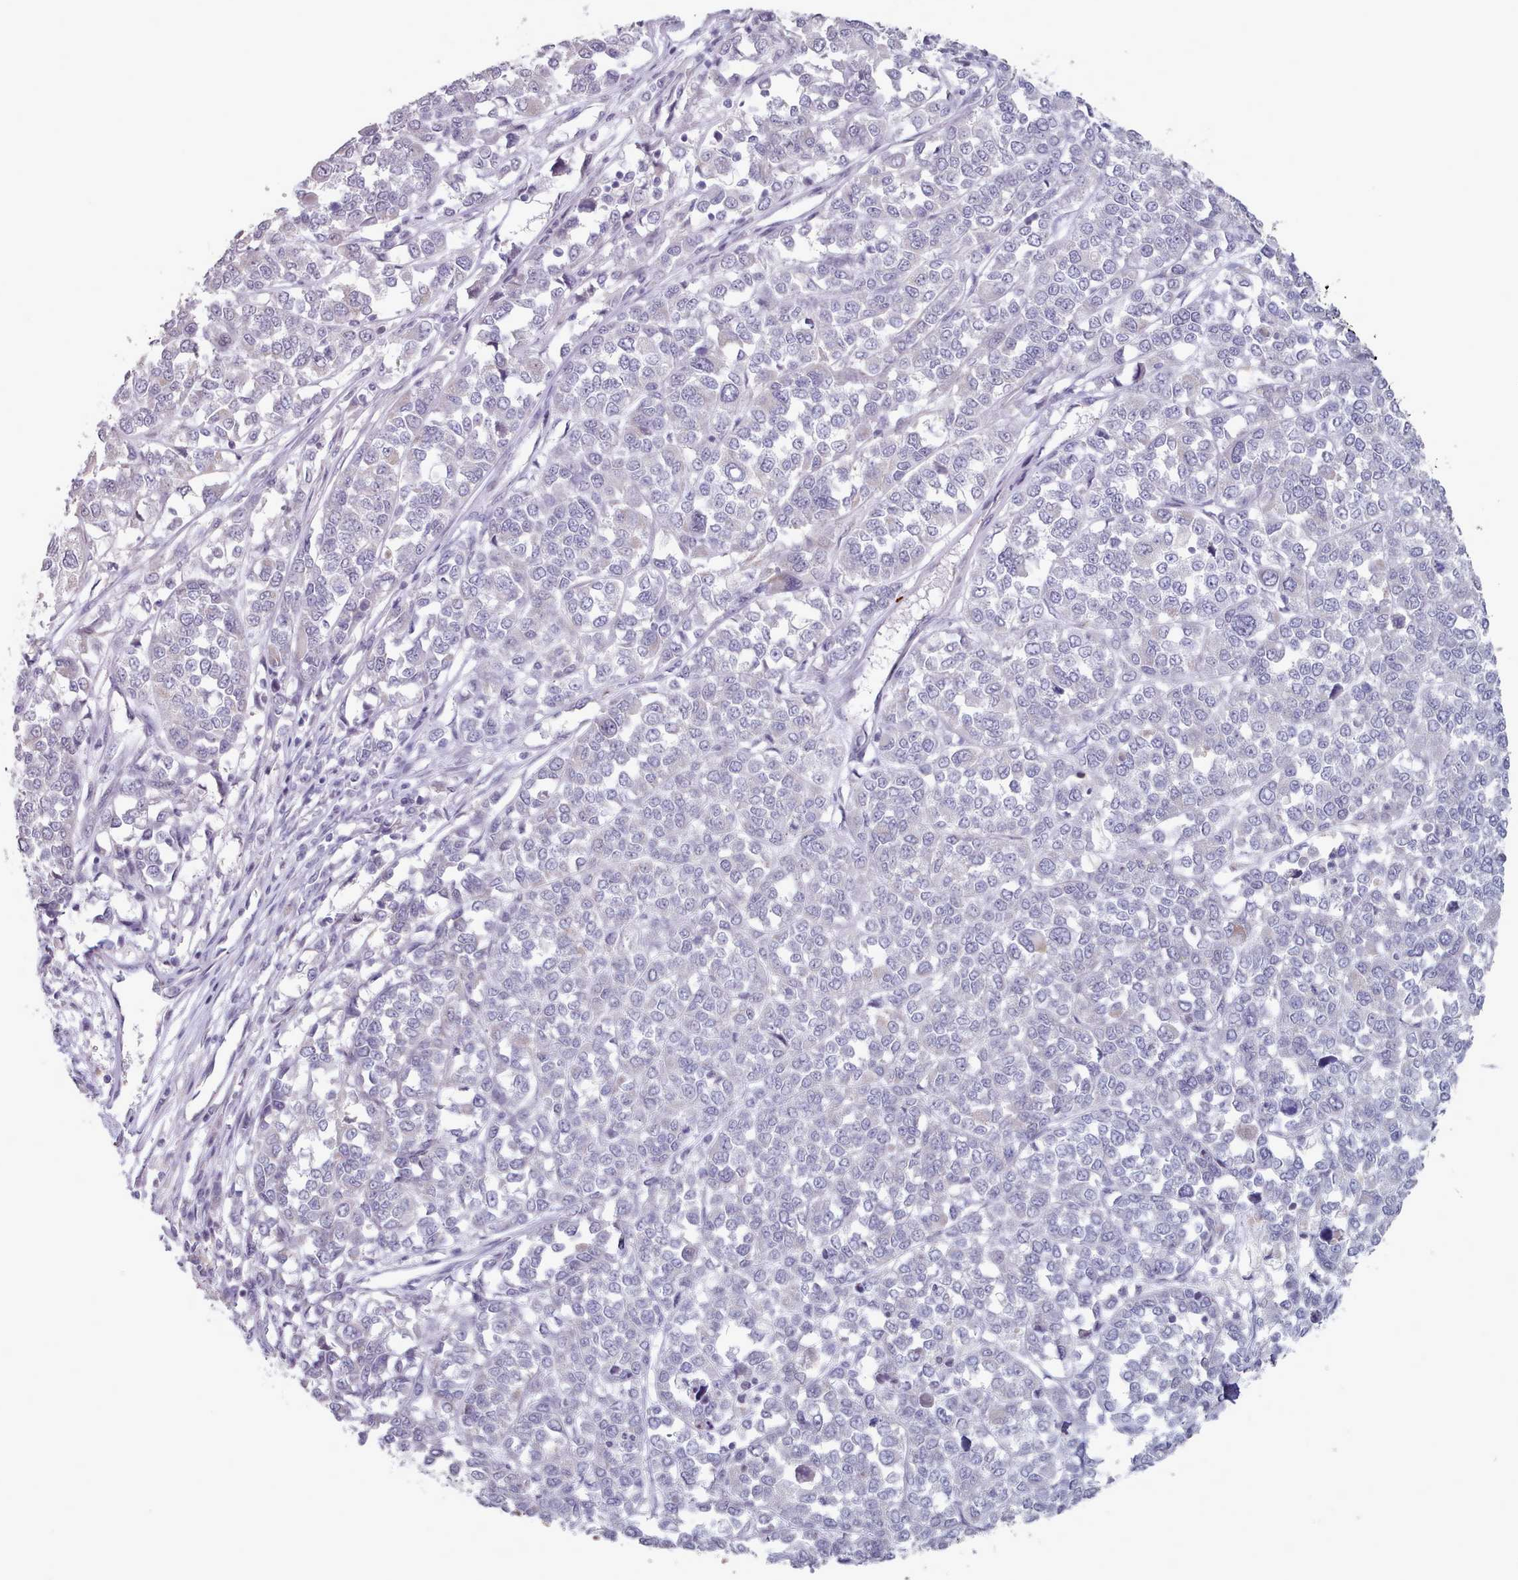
{"staining": {"intensity": "weak", "quantity": "<25%", "location": "cytoplasmic/membranous"}, "tissue": "melanoma", "cell_type": "Tumor cells", "image_type": "cancer", "snomed": [{"axis": "morphology", "description": "Malignant melanoma, Metastatic site"}, {"axis": "topography", "description": "Lymph node"}], "caption": "Immunohistochemistry (IHC) micrograph of neoplastic tissue: human melanoma stained with DAB shows no significant protein positivity in tumor cells. Brightfield microscopy of immunohistochemistry stained with DAB (3,3'-diaminobenzidine) (brown) and hematoxylin (blue), captured at high magnification.", "gene": "TRARG1", "patient": {"sex": "male", "age": 44}}